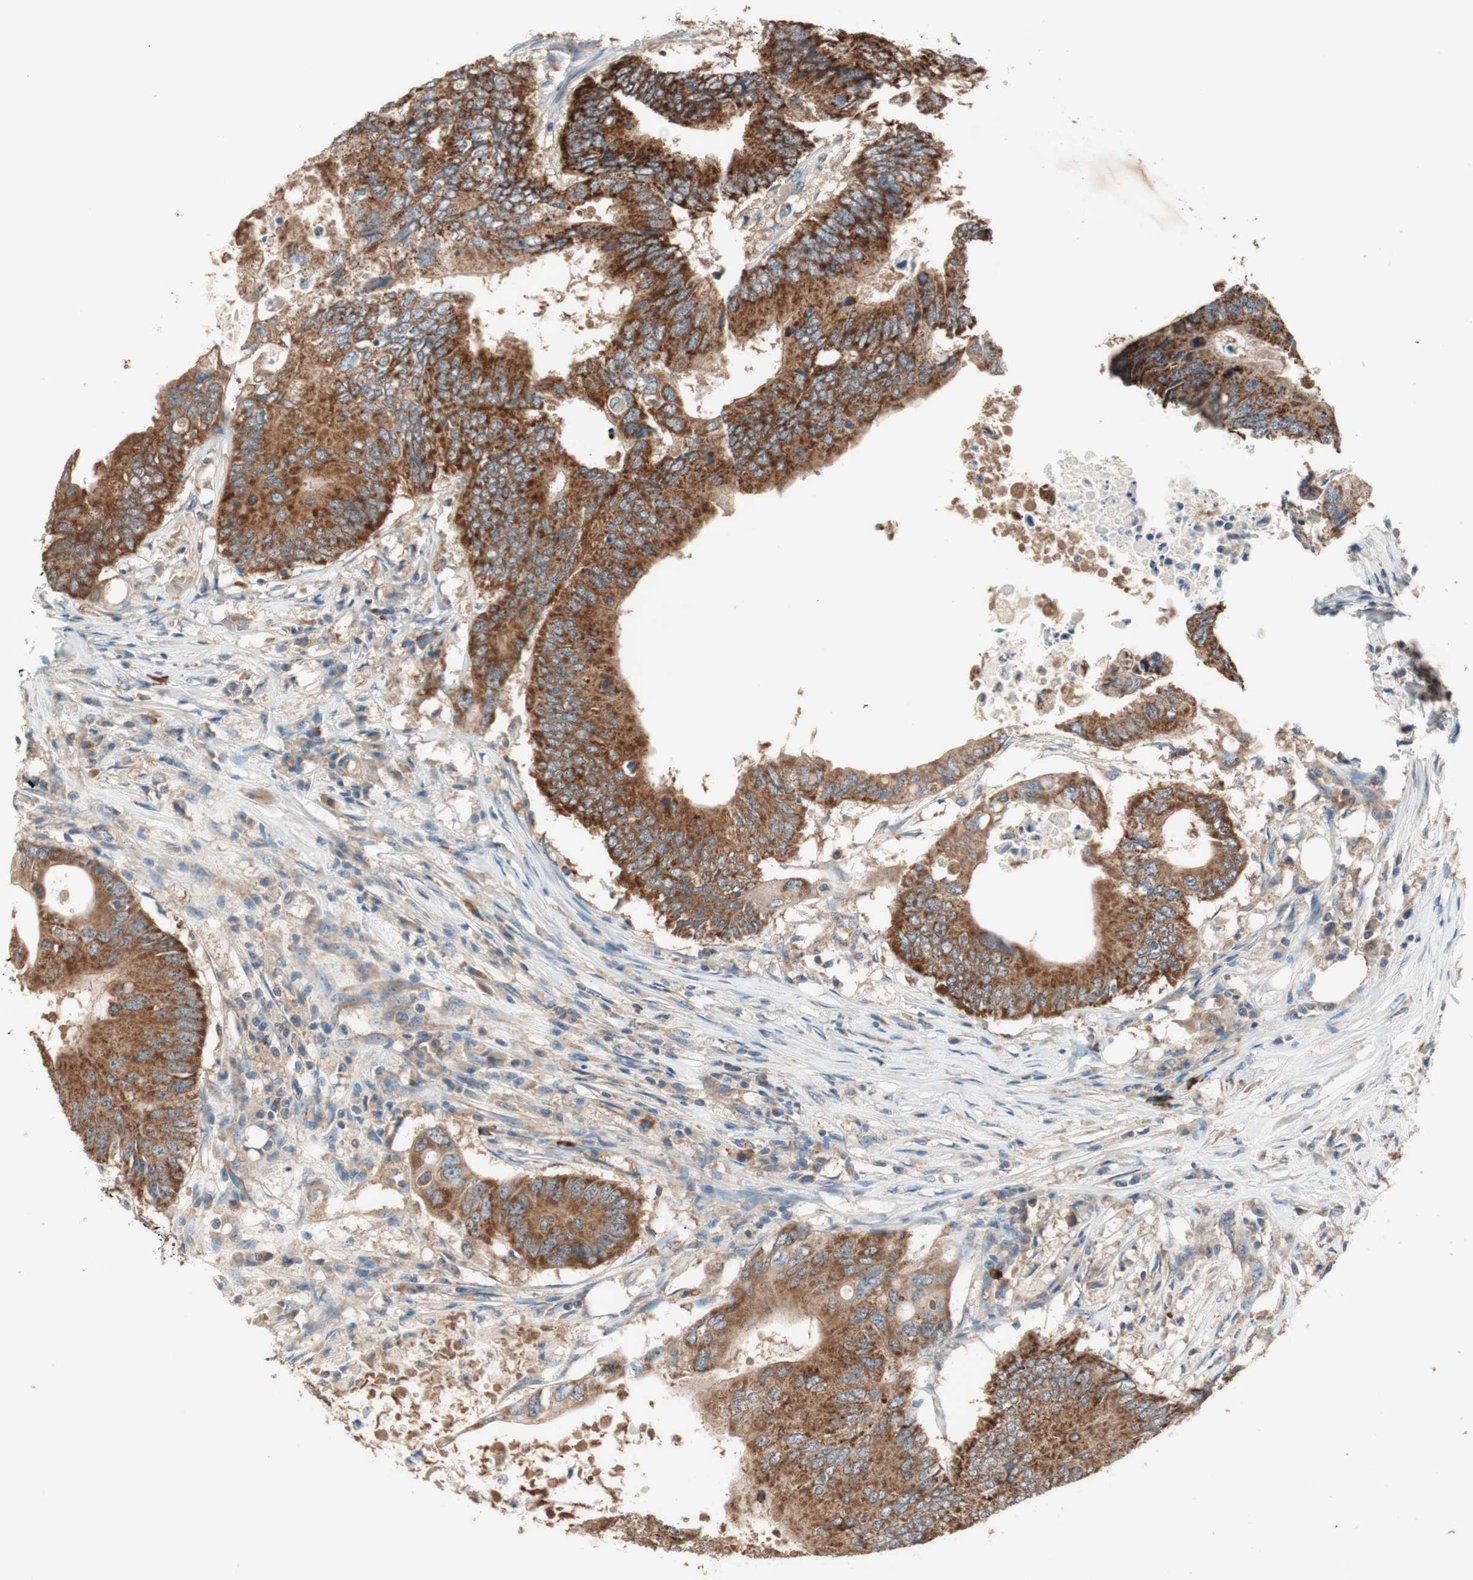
{"staining": {"intensity": "strong", "quantity": ">75%", "location": "cytoplasmic/membranous"}, "tissue": "colorectal cancer", "cell_type": "Tumor cells", "image_type": "cancer", "snomed": [{"axis": "morphology", "description": "Adenocarcinoma, NOS"}, {"axis": "topography", "description": "Colon"}], "caption": "There is high levels of strong cytoplasmic/membranous expression in tumor cells of colorectal cancer, as demonstrated by immunohistochemical staining (brown color).", "gene": "CC2D1A", "patient": {"sex": "male", "age": 71}}